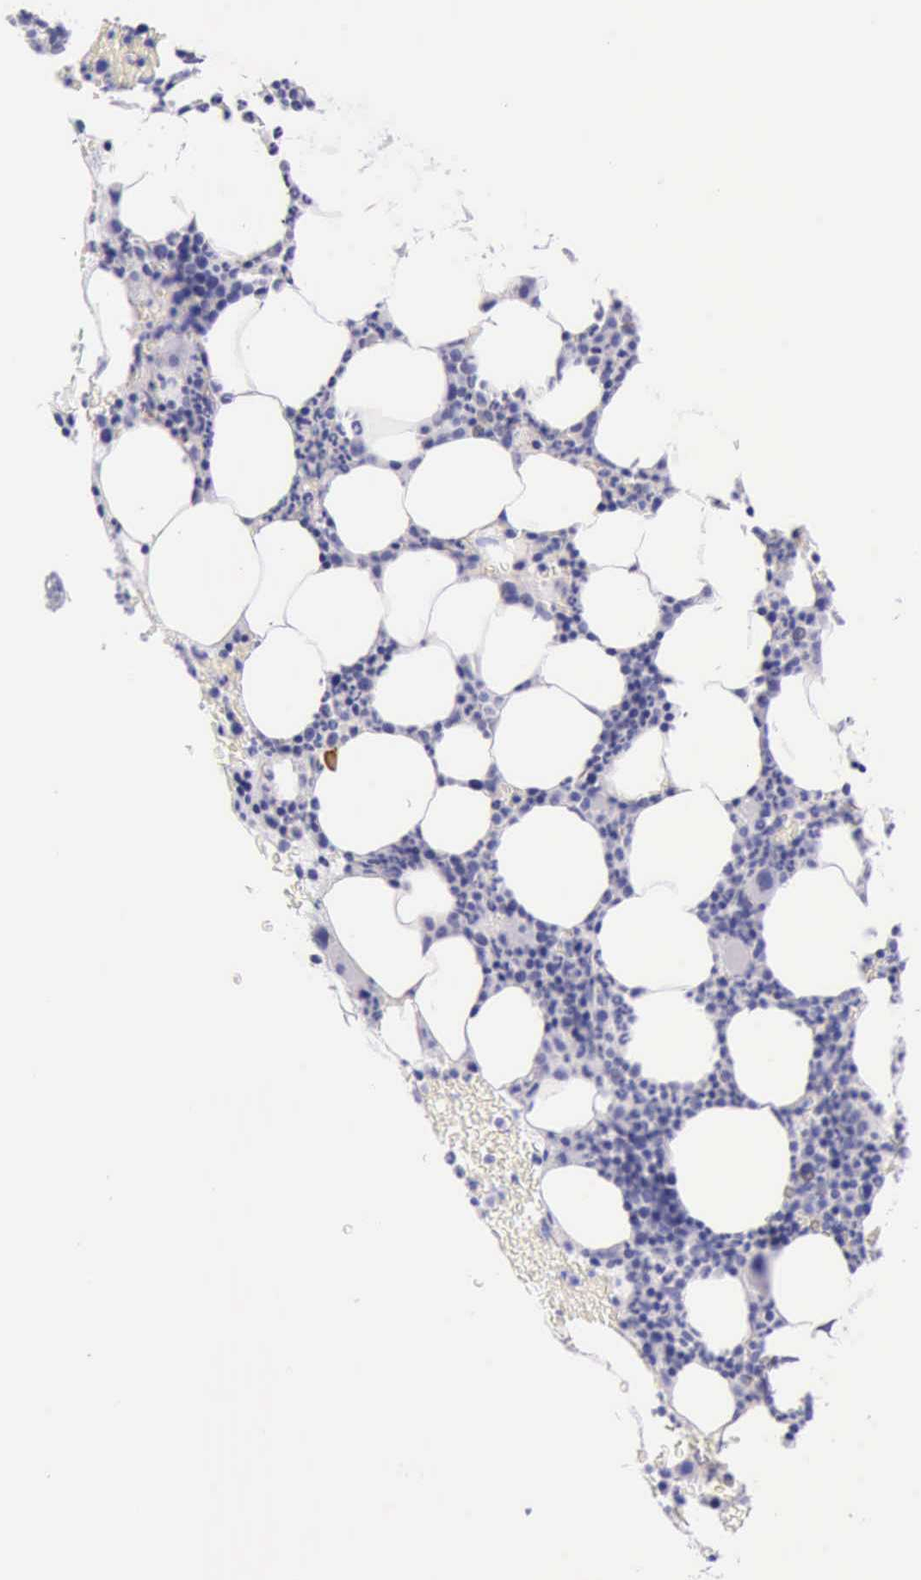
{"staining": {"intensity": "negative", "quantity": "none", "location": "none"}, "tissue": "bone marrow", "cell_type": "Hematopoietic cells", "image_type": "normal", "snomed": [{"axis": "morphology", "description": "Normal tissue, NOS"}, {"axis": "topography", "description": "Bone marrow"}], "caption": "Immunohistochemistry (IHC) micrograph of benign bone marrow: bone marrow stained with DAB (3,3'-diaminobenzidine) reveals no significant protein expression in hematopoietic cells.", "gene": "KRT8", "patient": {"sex": "female", "age": 53}}